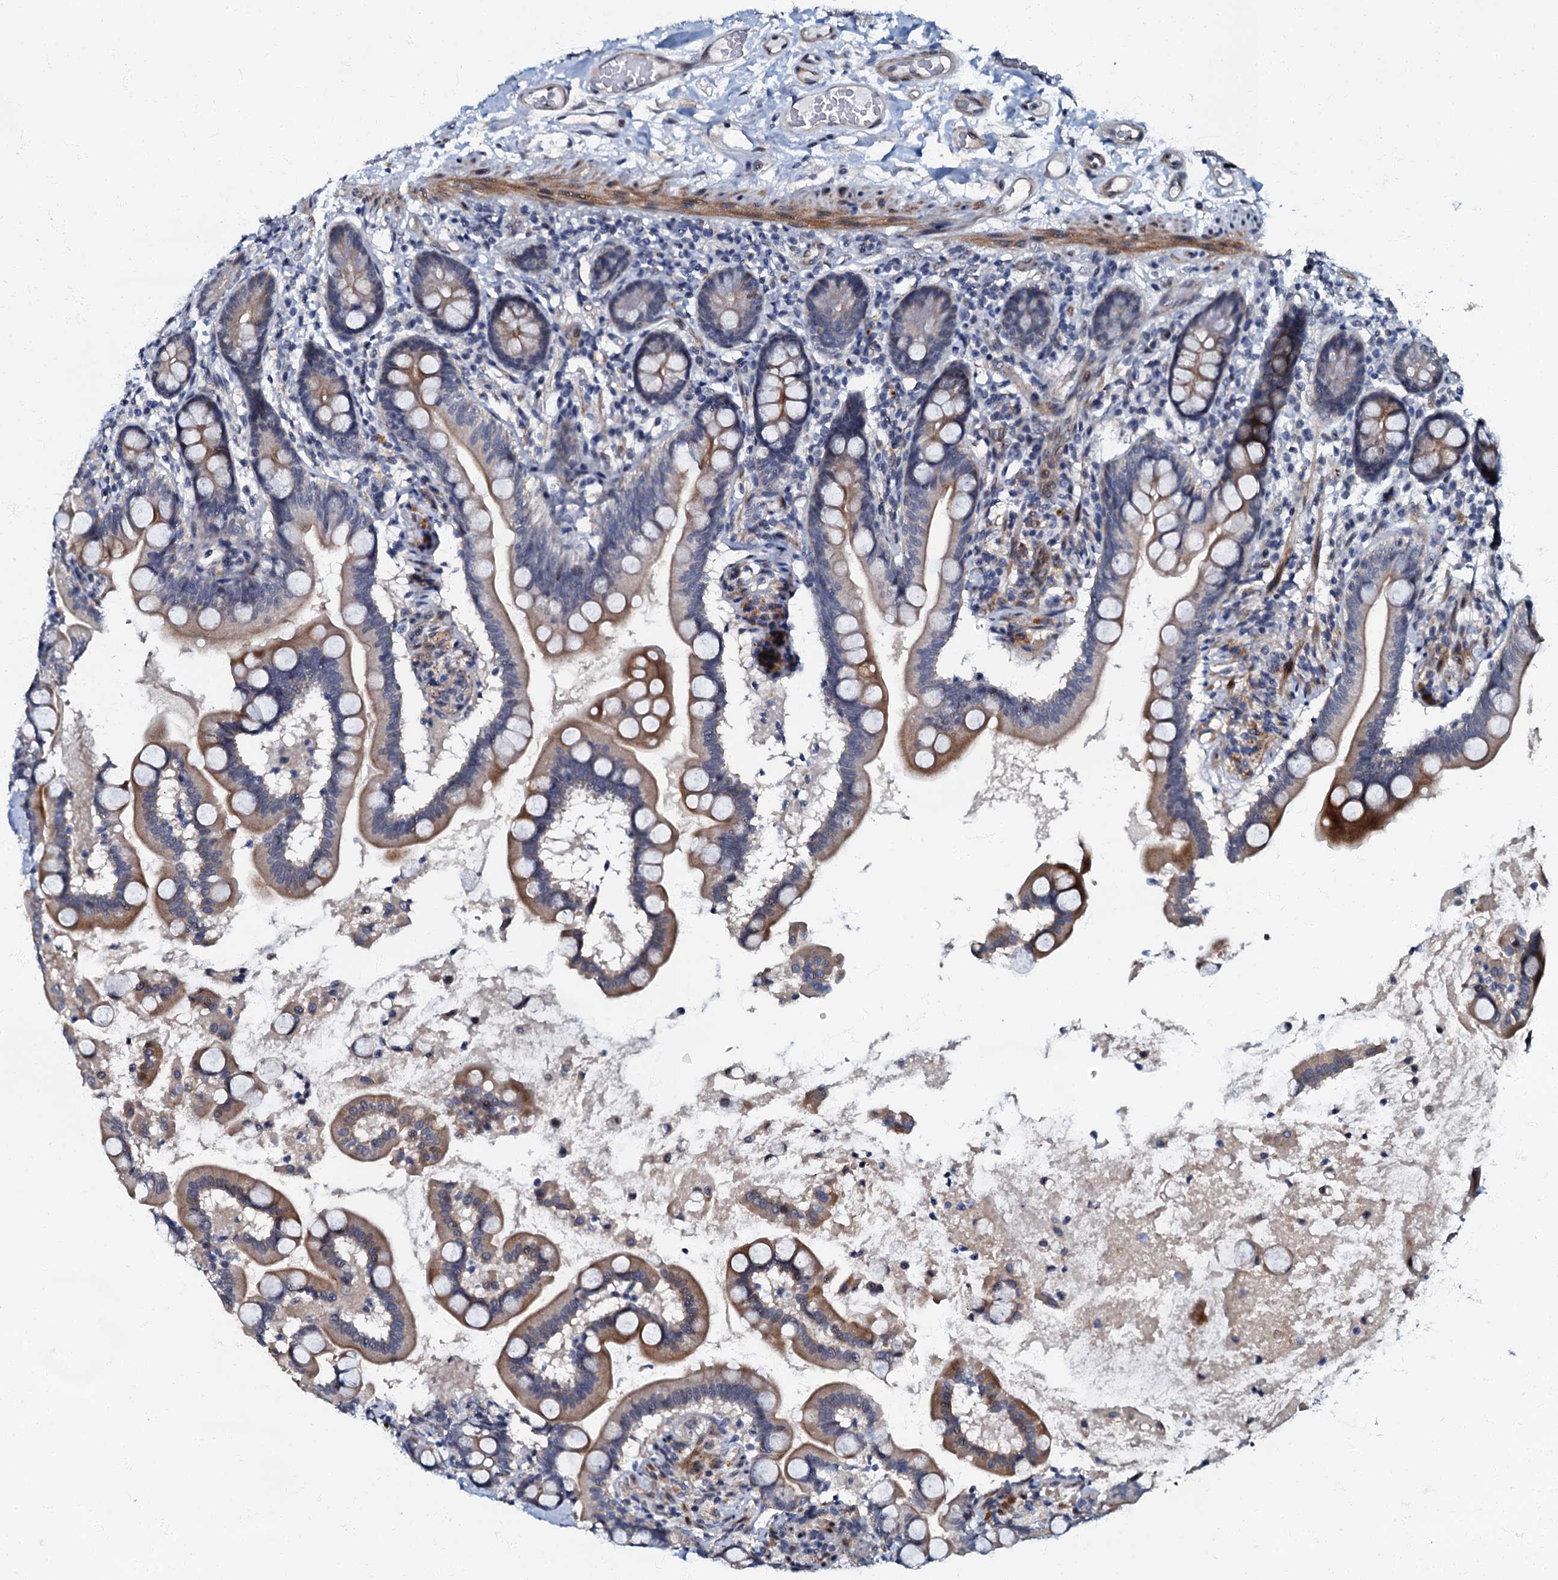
{"staining": {"intensity": "moderate", "quantity": "25%-75%", "location": "cytoplasmic/membranous"}, "tissue": "small intestine", "cell_type": "Glandular cells", "image_type": "normal", "snomed": [{"axis": "morphology", "description": "Normal tissue, NOS"}, {"axis": "topography", "description": "Small intestine"}], "caption": "An image of human small intestine stained for a protein demonstrates moderate cytoplasmic/membranous brown staining in glandular cells.", "gene": "OLAH", "patient": {"sex": "female", "age": 64}}